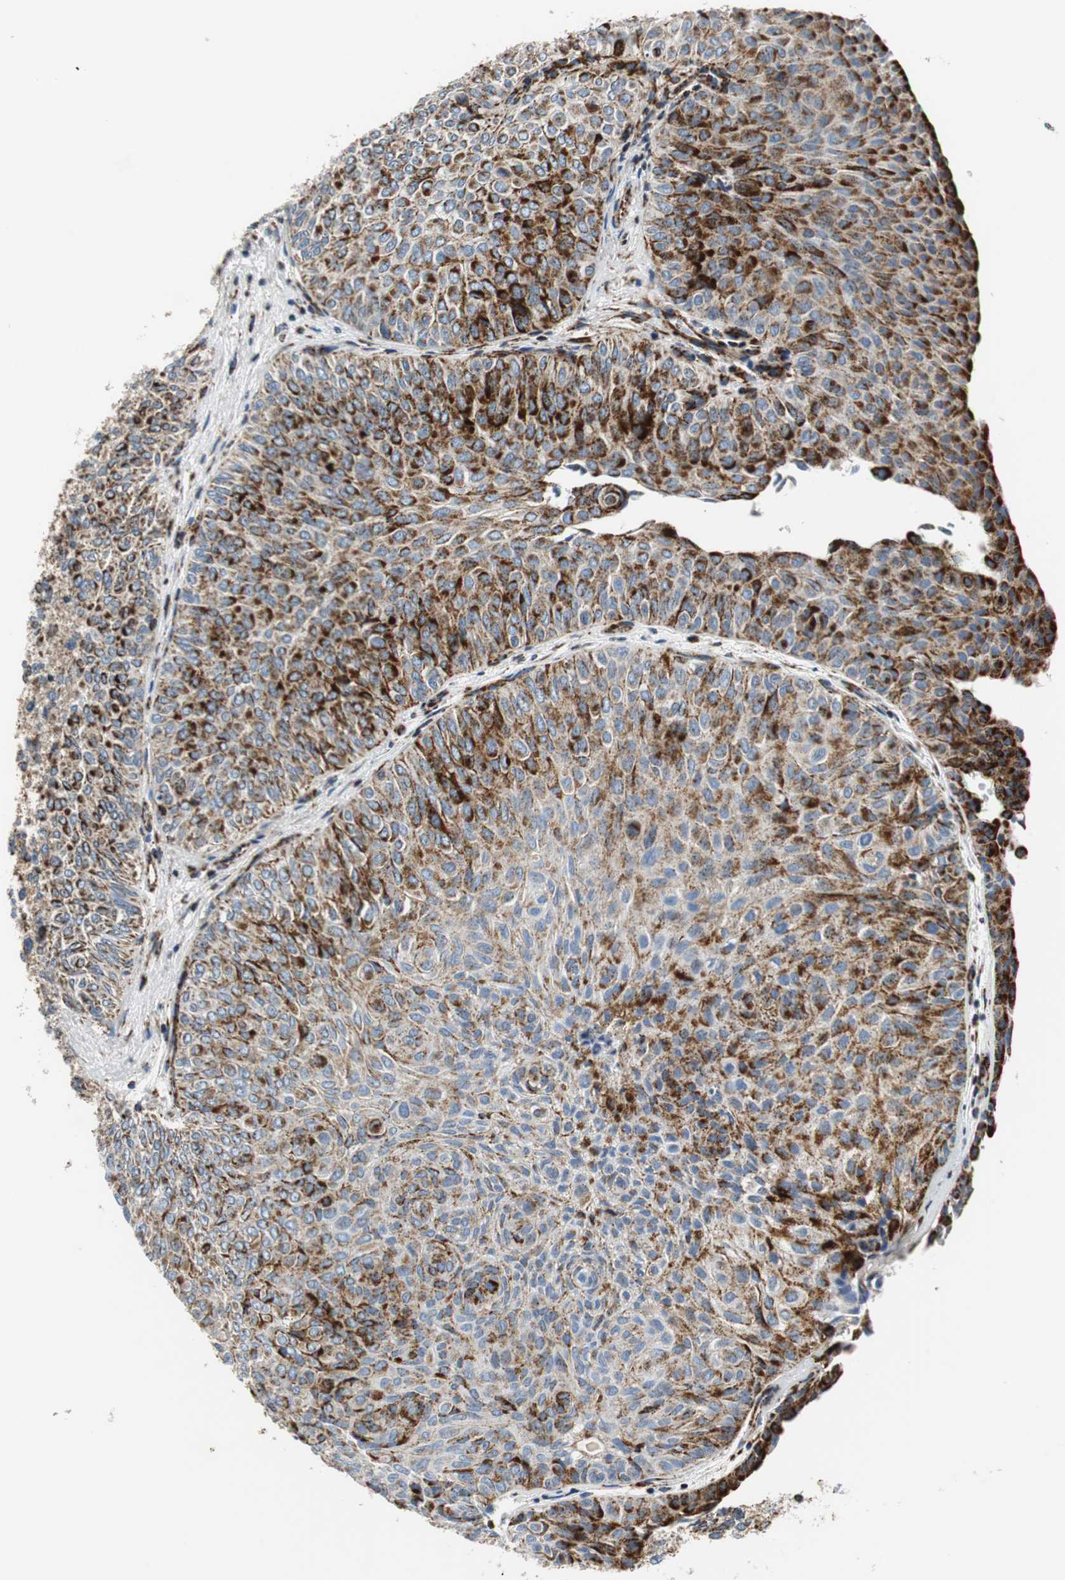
{"staining": {"intensity": "strong", "quantity": ">75%", "location": "cytoplasmic/membranous"}, "tissue": "urothelial cancer", "cell_type": "Tumor cells", "image_type": "cancer", "snomed": [{"axis": "morphology", "description": "Urothelial carcinoma, Low grade"}, {"axis": "topography", "description": "Urinary bladder"}], "caption": "This histopathology image reveals immunohistochemistry (IHC) staining of low-grade urothelial carcinoma, with high strong cytoplasmic/membranous positivity in about >75% of tumor cells.", "gene": "C1QTNF7", "patient": {"sex": "male", "age": 78}}